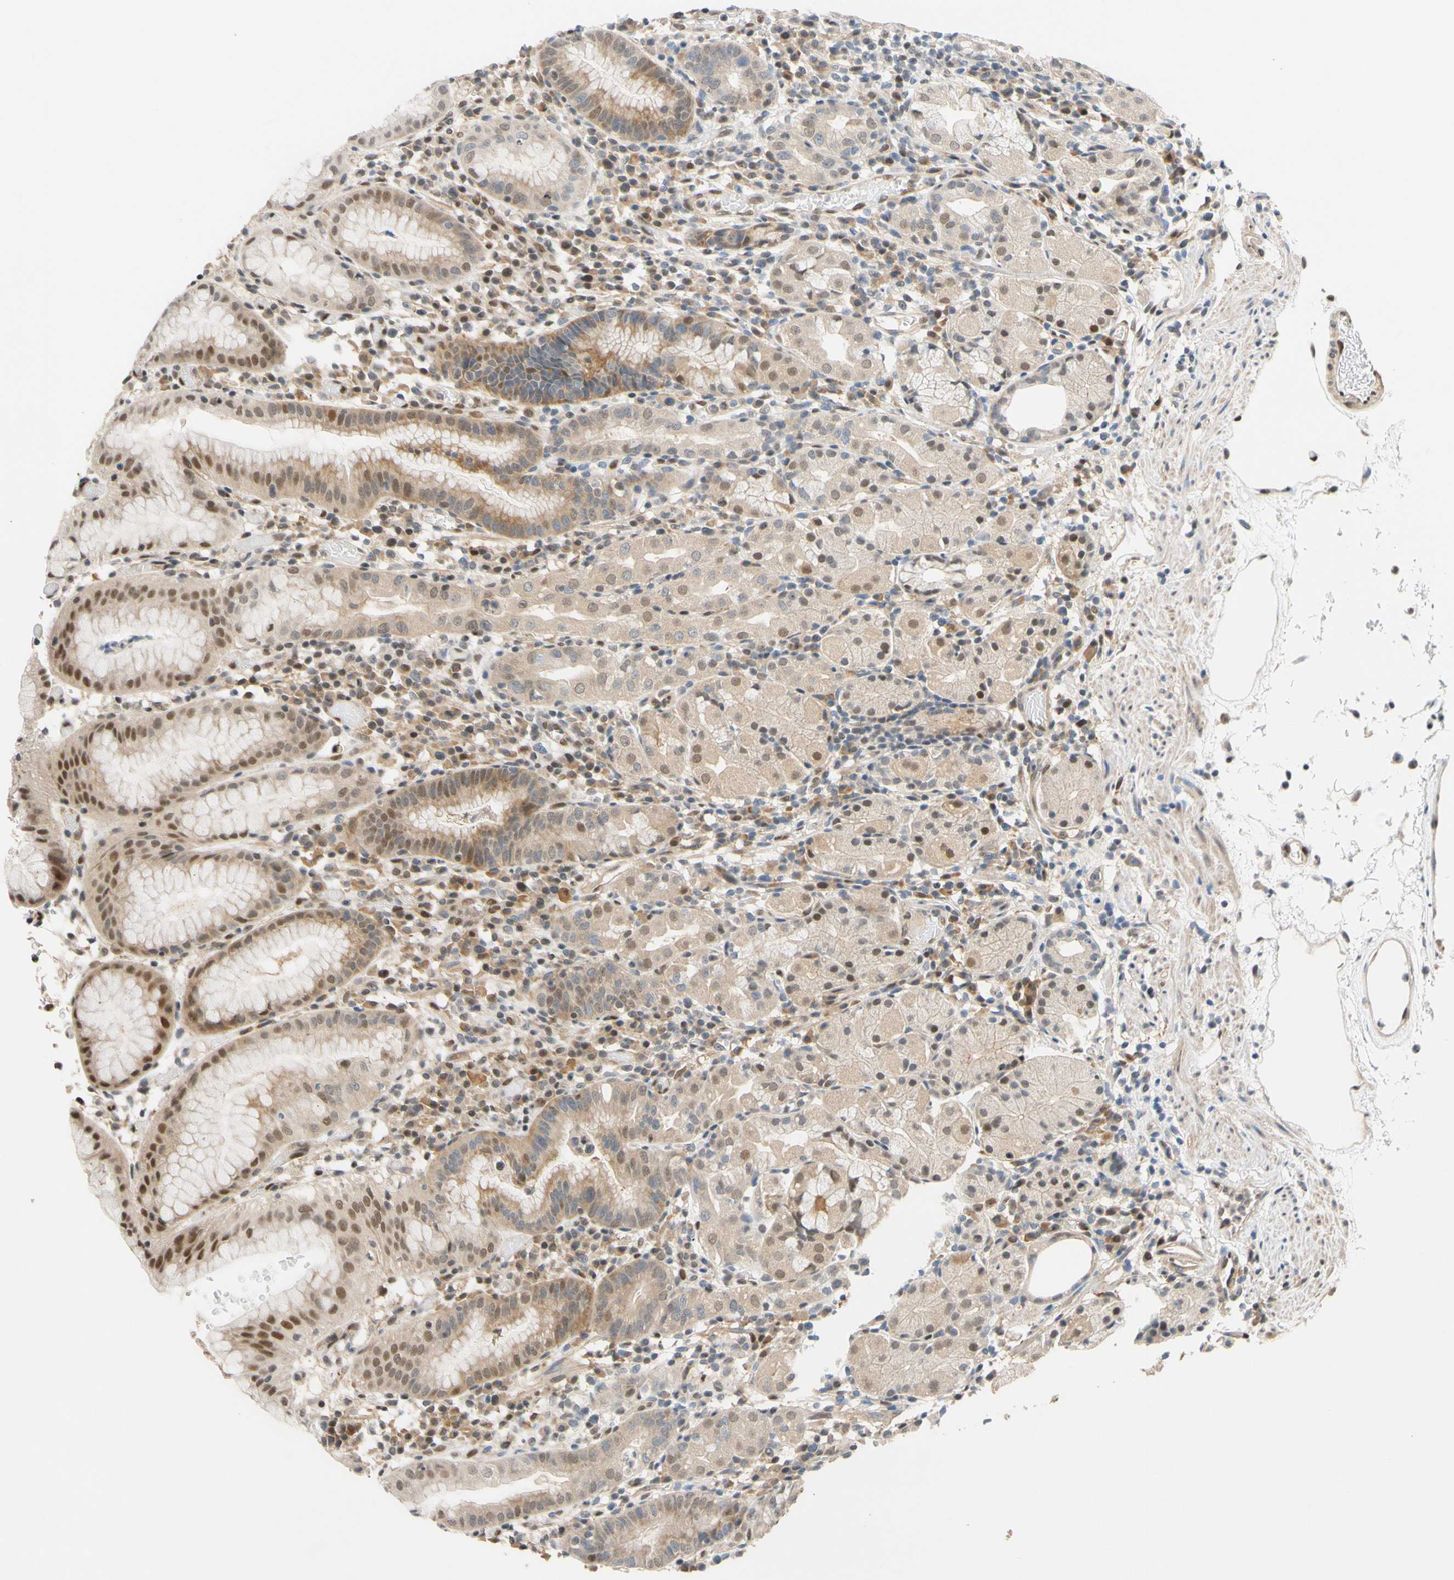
{"staining": {"intensity": "moderate", "quantity": "25%-75%", "location": "cytoplasmic/membranous,nuclear"}, "tissue": "stomach", "cell_type": "Glandular cells", "image_type": "normal", "snomed": [{"axis": "morphology", "description": "Normal tissue, NOS"}, {"axis": "topography", "description": "Stomach"}, {"axis": "topography", "description": "Stomach, lower"}], "caption": "Brown immunohistochemical staining in unremarkable stomach demonstrates moderate cytoplasmic/membranous,nuclear expression in approximately 25%-75% of glandular cells. (DAB IHC with brightfield microscopy, high magnification).", "gene": "TAF4", "patient": {"sex": "female", "age": 75}}